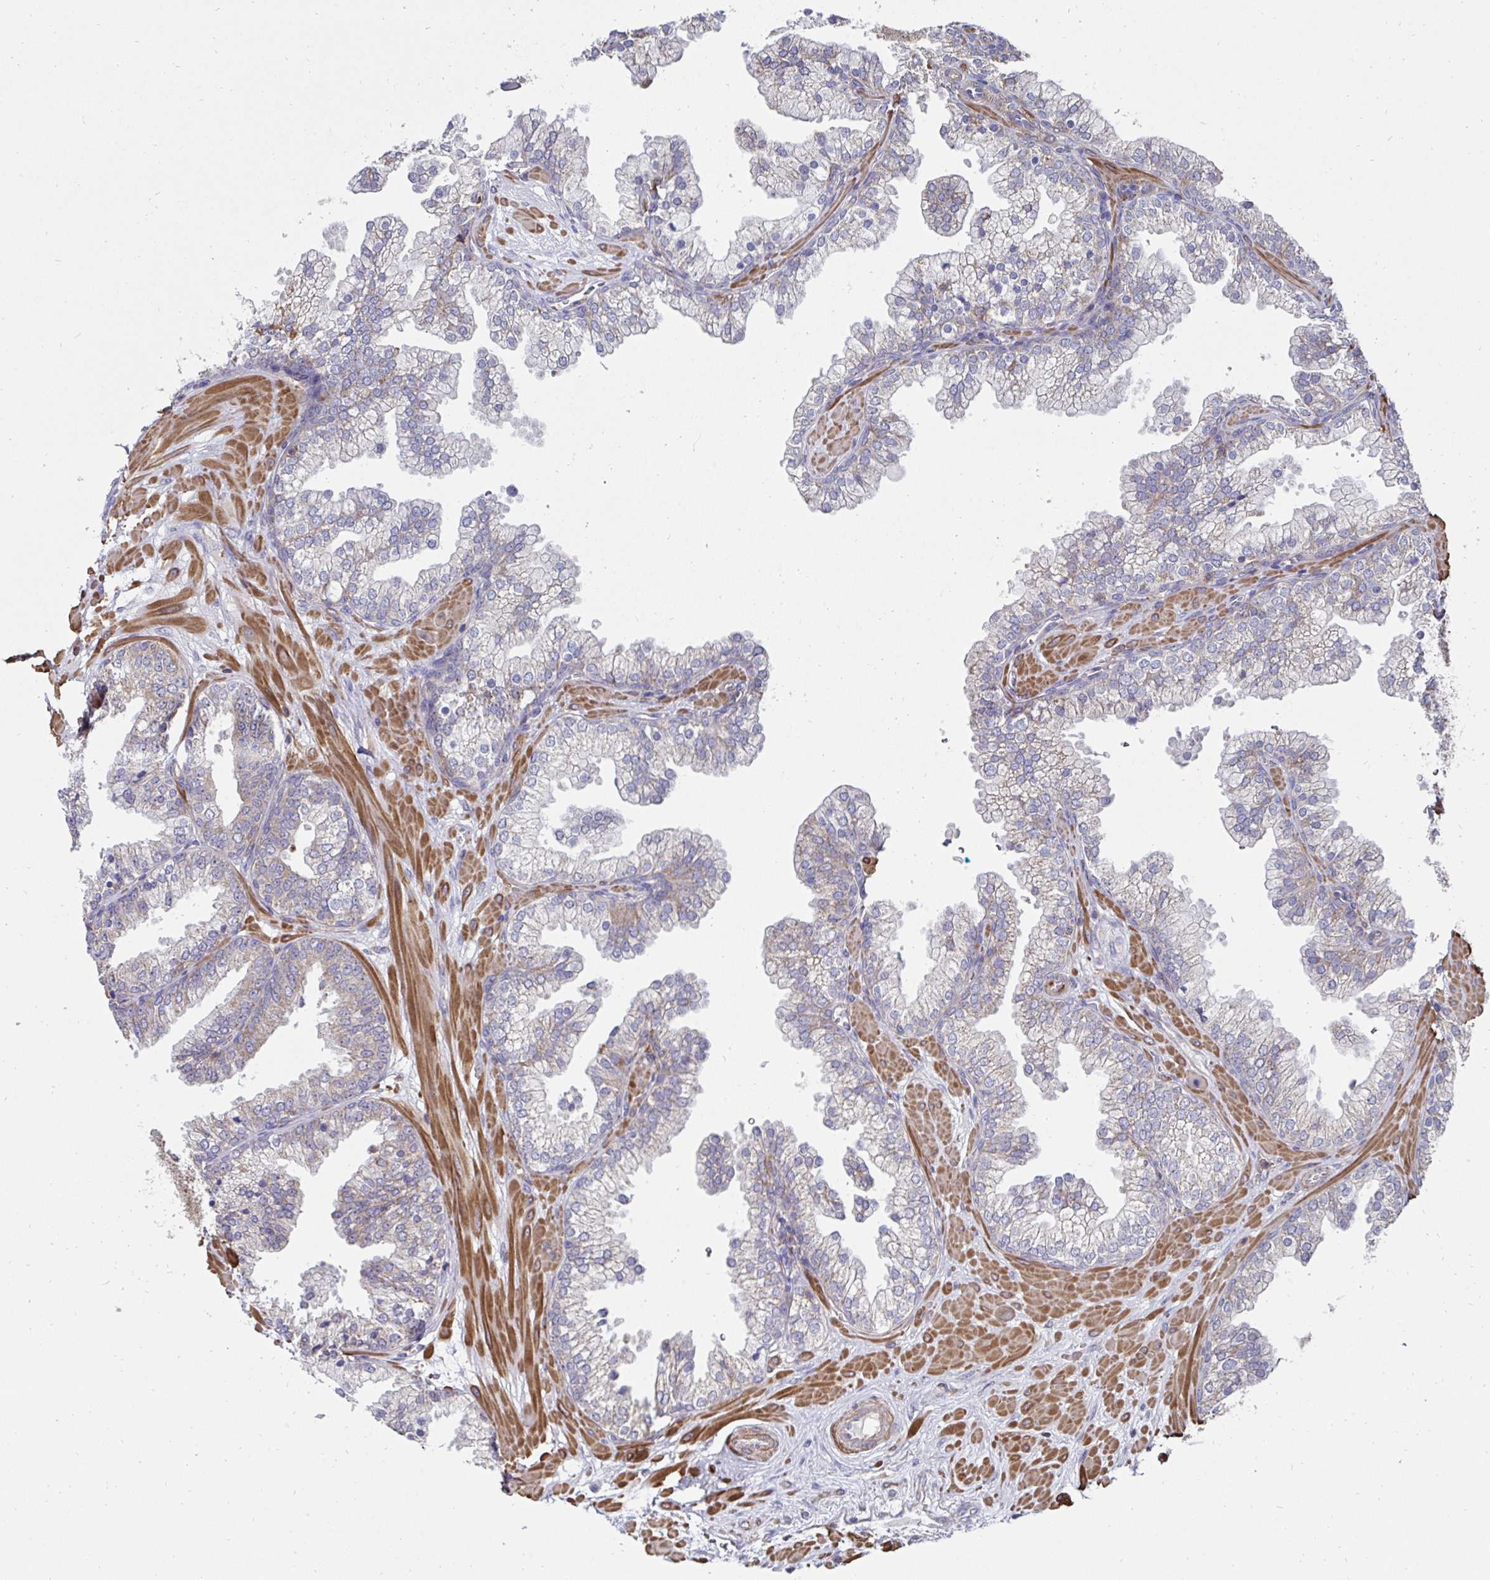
{"staining": {"intensity": "weak", "quantity": "25%-75%", "location": "cytoplasmic/membranous"}, "tissue": "prostate", "cell_type": "Glandular cells", "image_type": "normal", "snomed": [{"axis": "morphology", "description": "Normal tissue, NOS"}, {"axis": "topography", "description": "Prostate"}, {"axis": "topography", "description": "Peripheral nerve tissue"}], "caption": "A brown stain labels weak cytoplasmic/membranous staining of a protein in glandular cells of normal prostate. (DAB IHC, brown staining for protein, blue staining for nuclei).", "gene": "DZANK1", "patient": {"sex": "male", "age": 61}}